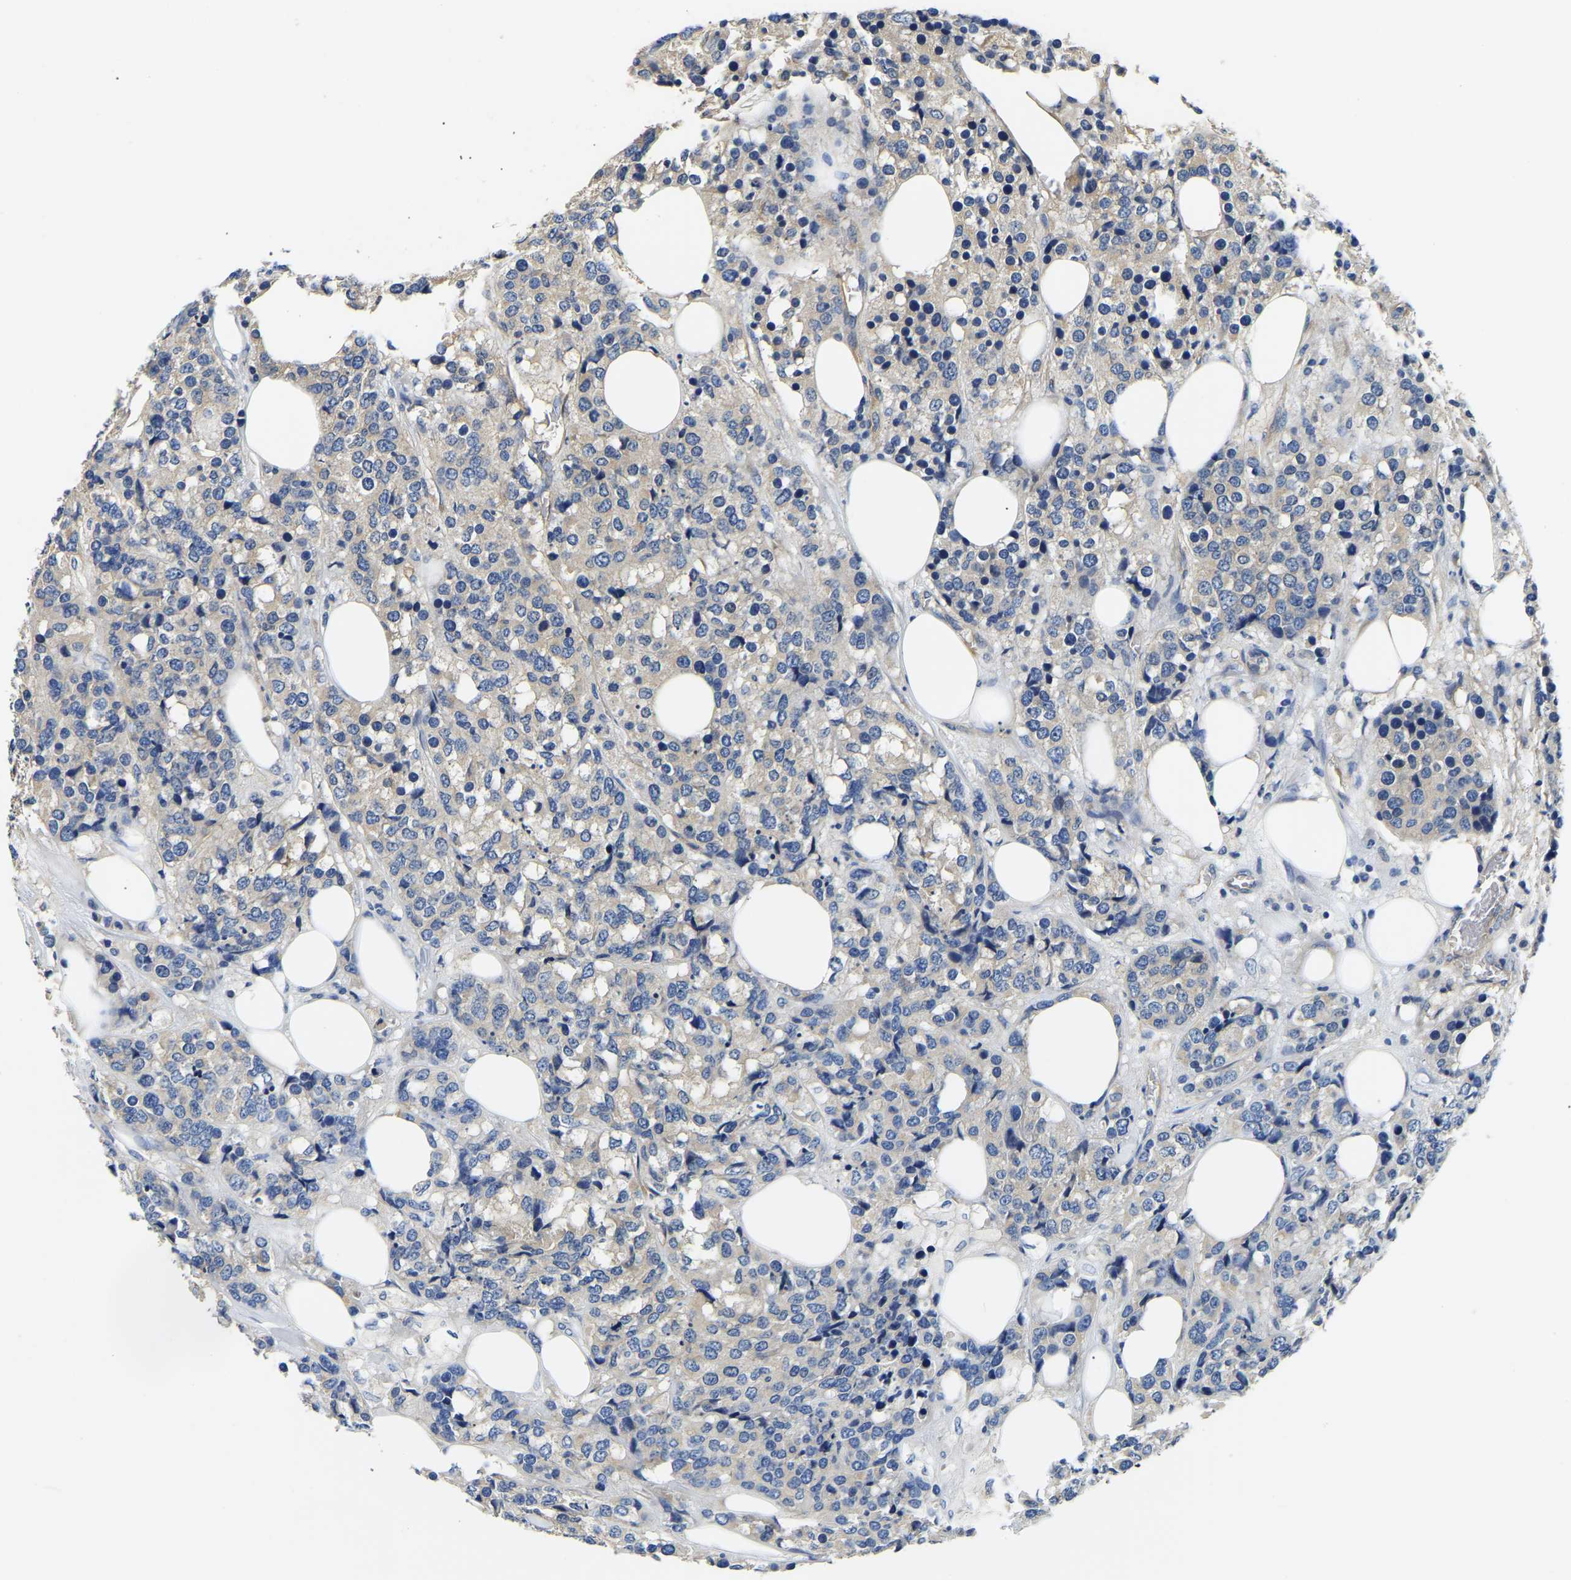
{"staining": {"intensity": "negative", "quantity": "none", "location": "none"}, "tissue": "breast cancer", "cell_type": "Tumor cells", "image_type": "cancer", "snomed": [{"axis": "morphology", "description": "Lobular carcinoma"}, {"axis": "topography", "description": "Breast"}], "caption": "Breast cancer stained for a protein using immunohistochemistry demonstrates no expression tumor cells.", "gene": "CSDE1", "patient": {"sex": "female", "age": 59}}